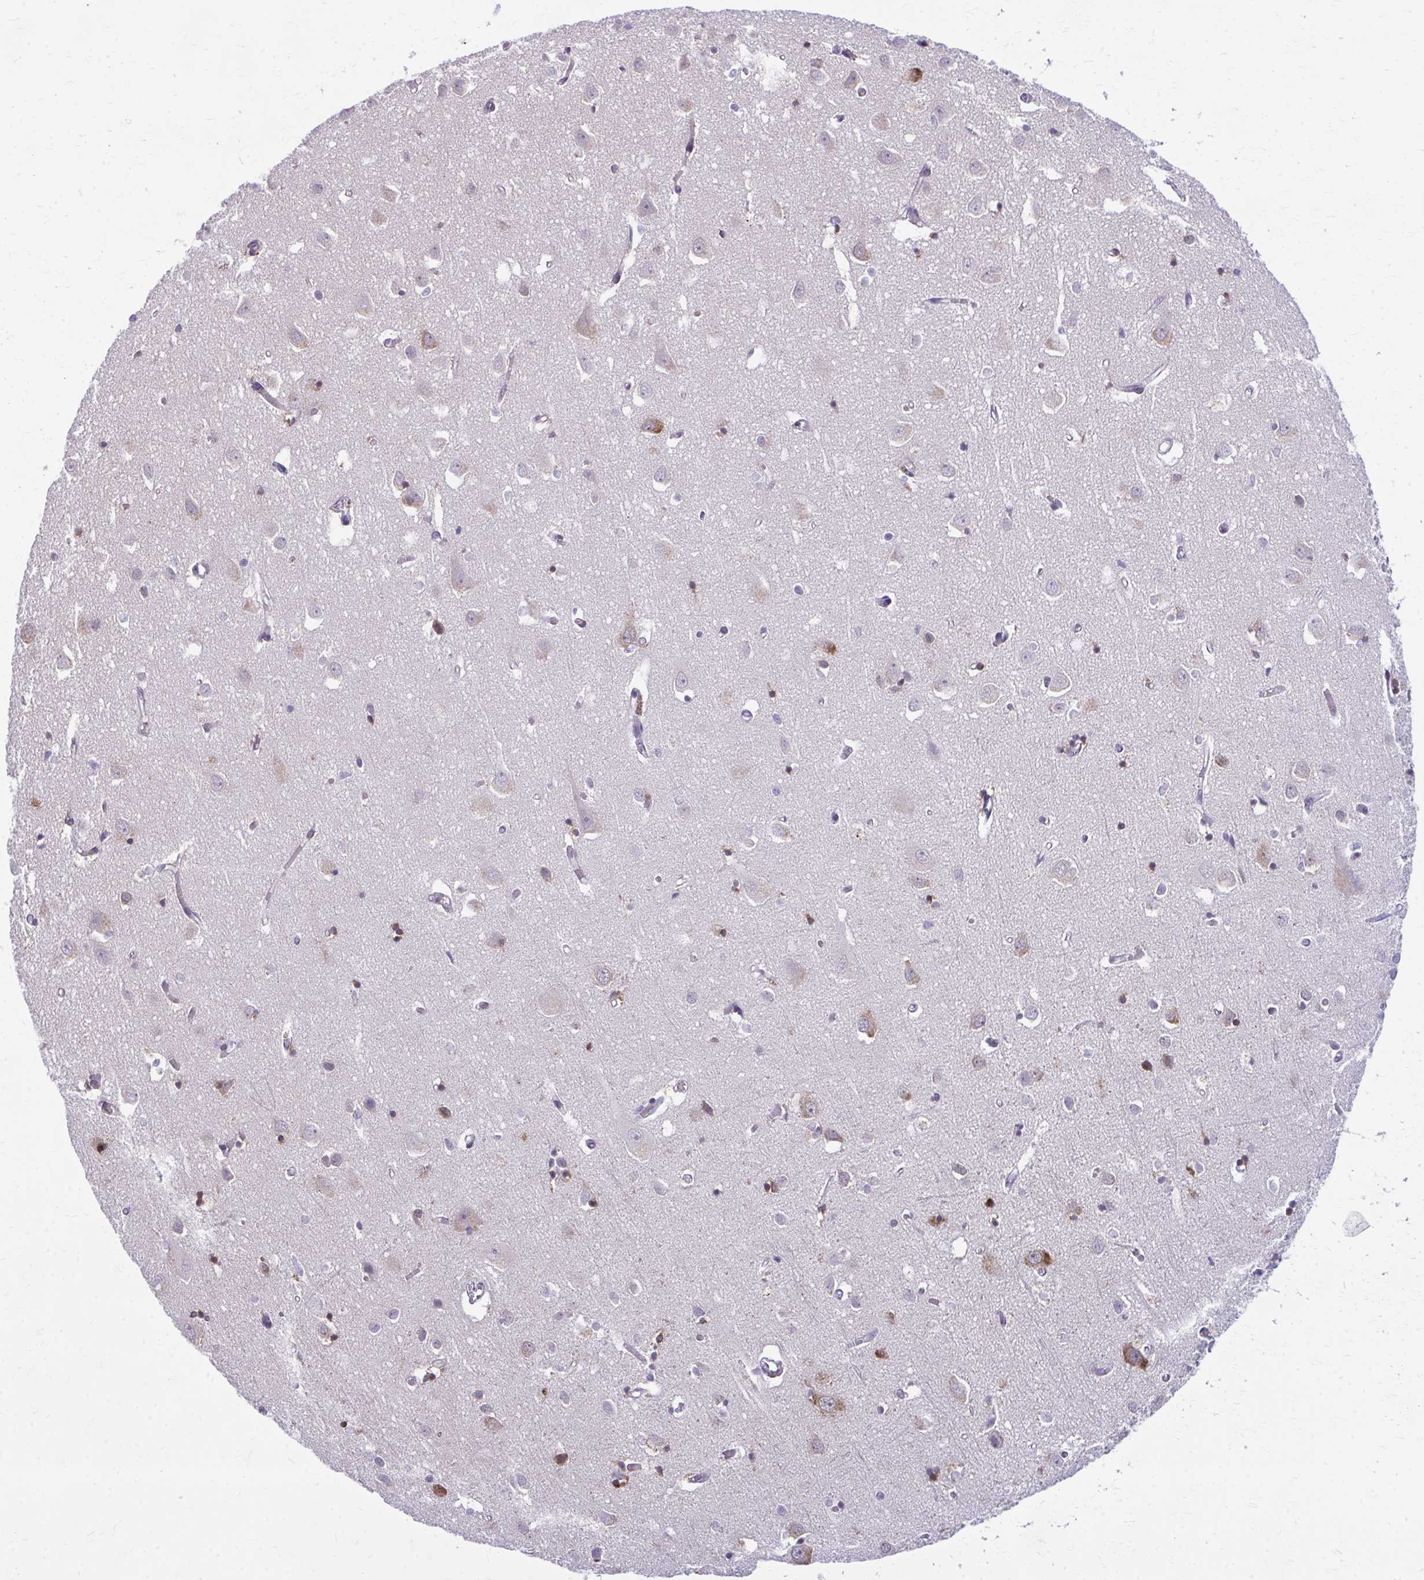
{"staining": {"intensity": "negative", "quantity": "none", "location": "none"}, "tissue": "cerebral cortex", "cell_type": "Endothelial cells", "image_type": "normal", "snomed": [{"axis": "morphology", "description": "Normal tissue, NOS"}, {"axis": "topography", "description": "Cerebral cortex"}], "caption": "The image displays no staining of endothelial cells in benign cerebral cortex.", "gene": "MAF1", "patient": {"sex": "male", "age": 70}}